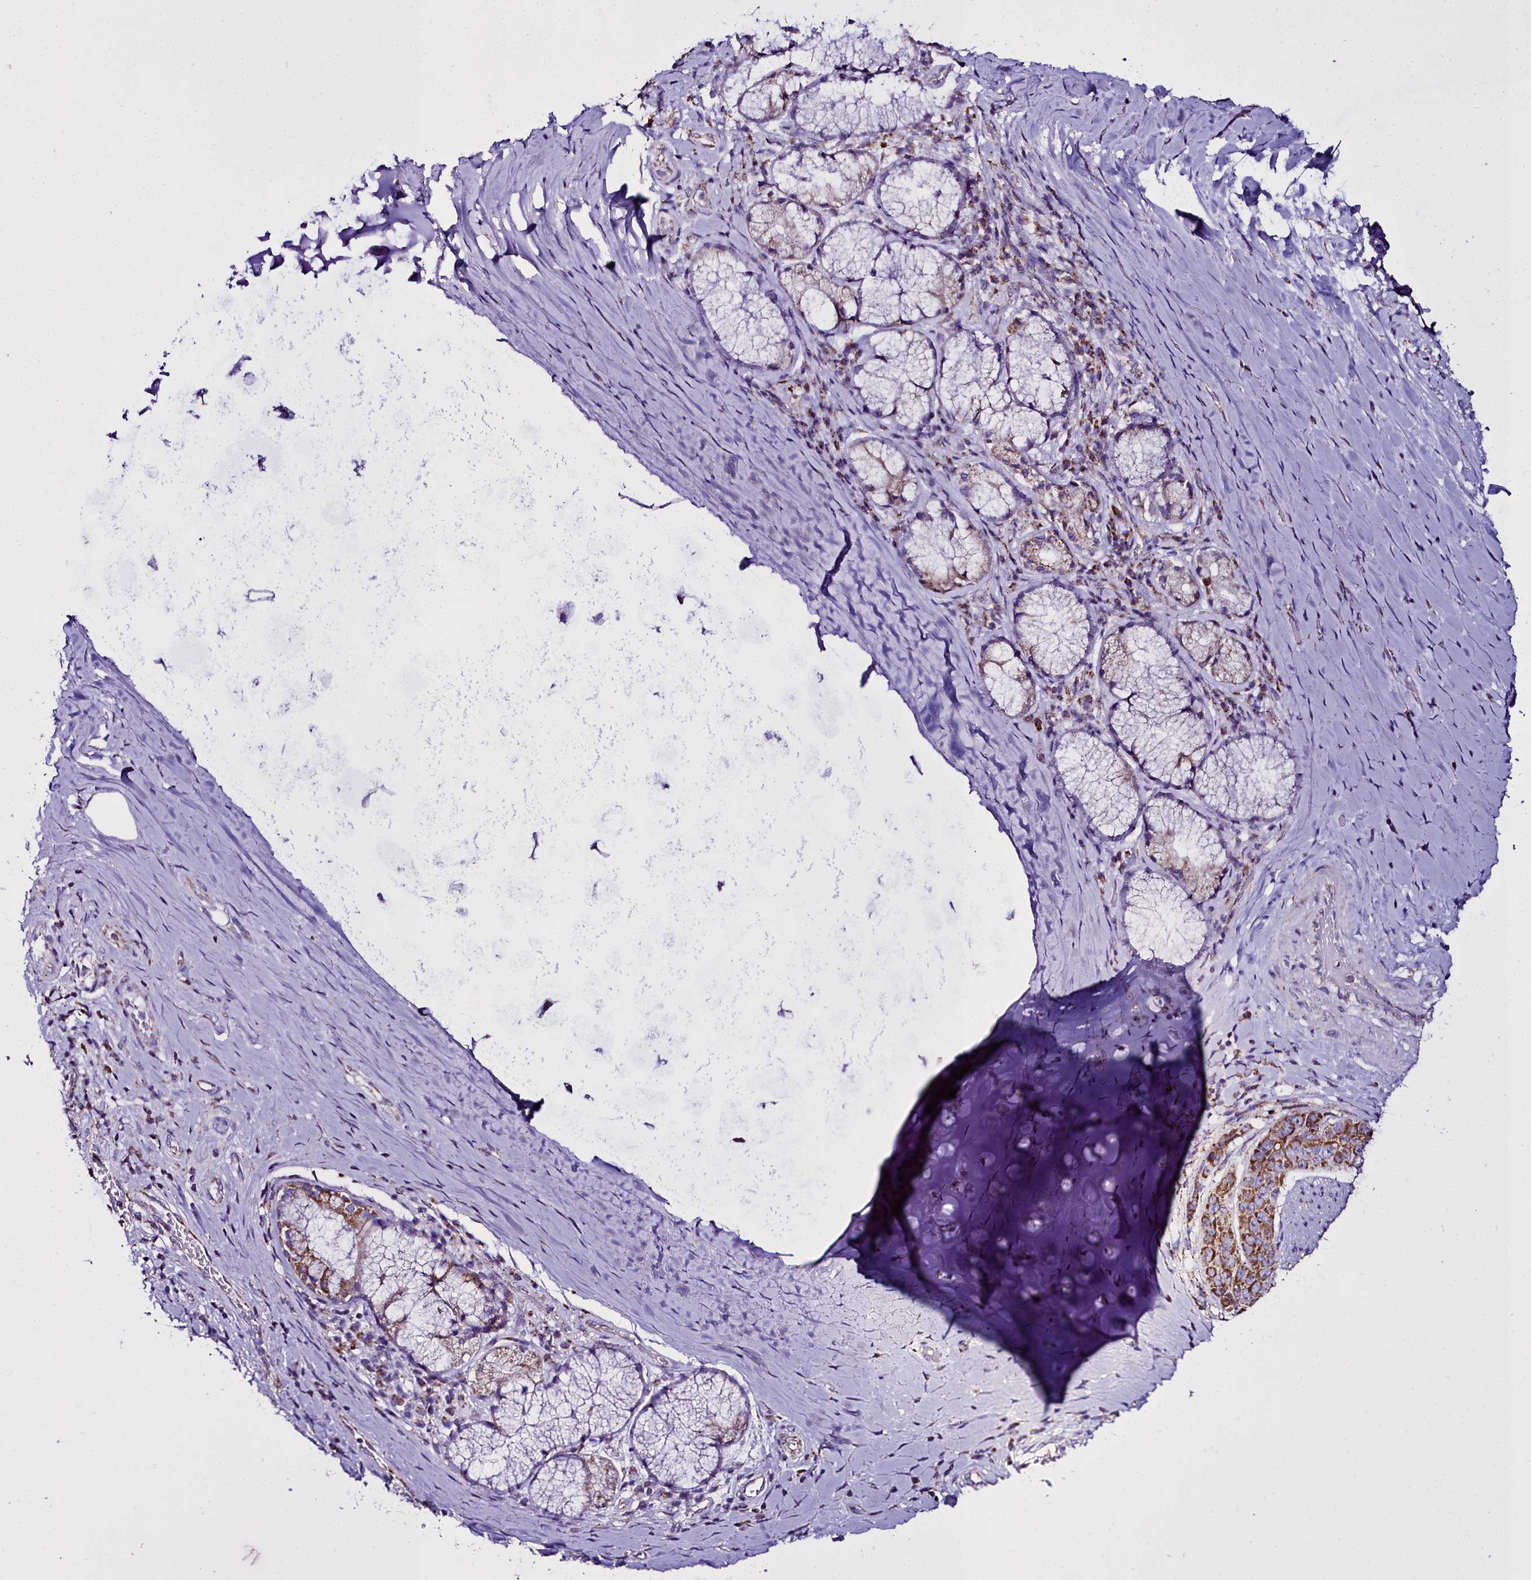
{"staining": {"intensity": "negative", "quantity": "none", "location": "none"}, "tissue": "soft tissue", "cell_type": "Chondrocytes", "image_type": "normal", "snomed": [{"axis": "morphology", "description": "Normal tissue, NOS"}, {"axis": "morphology", "description": "Squamous cell carcinoma, NOS"}, {"axis": "topography", "description": "Bronchus"}, {"axis": "topography", "description": "Lung"}], "caption": "DAB immunohistochemical staining of benign soft tissue demonstrates no significant expression in chondrocytes.", "gene": "WDFY3", "patient": {"sex": "male", "age": 64}}